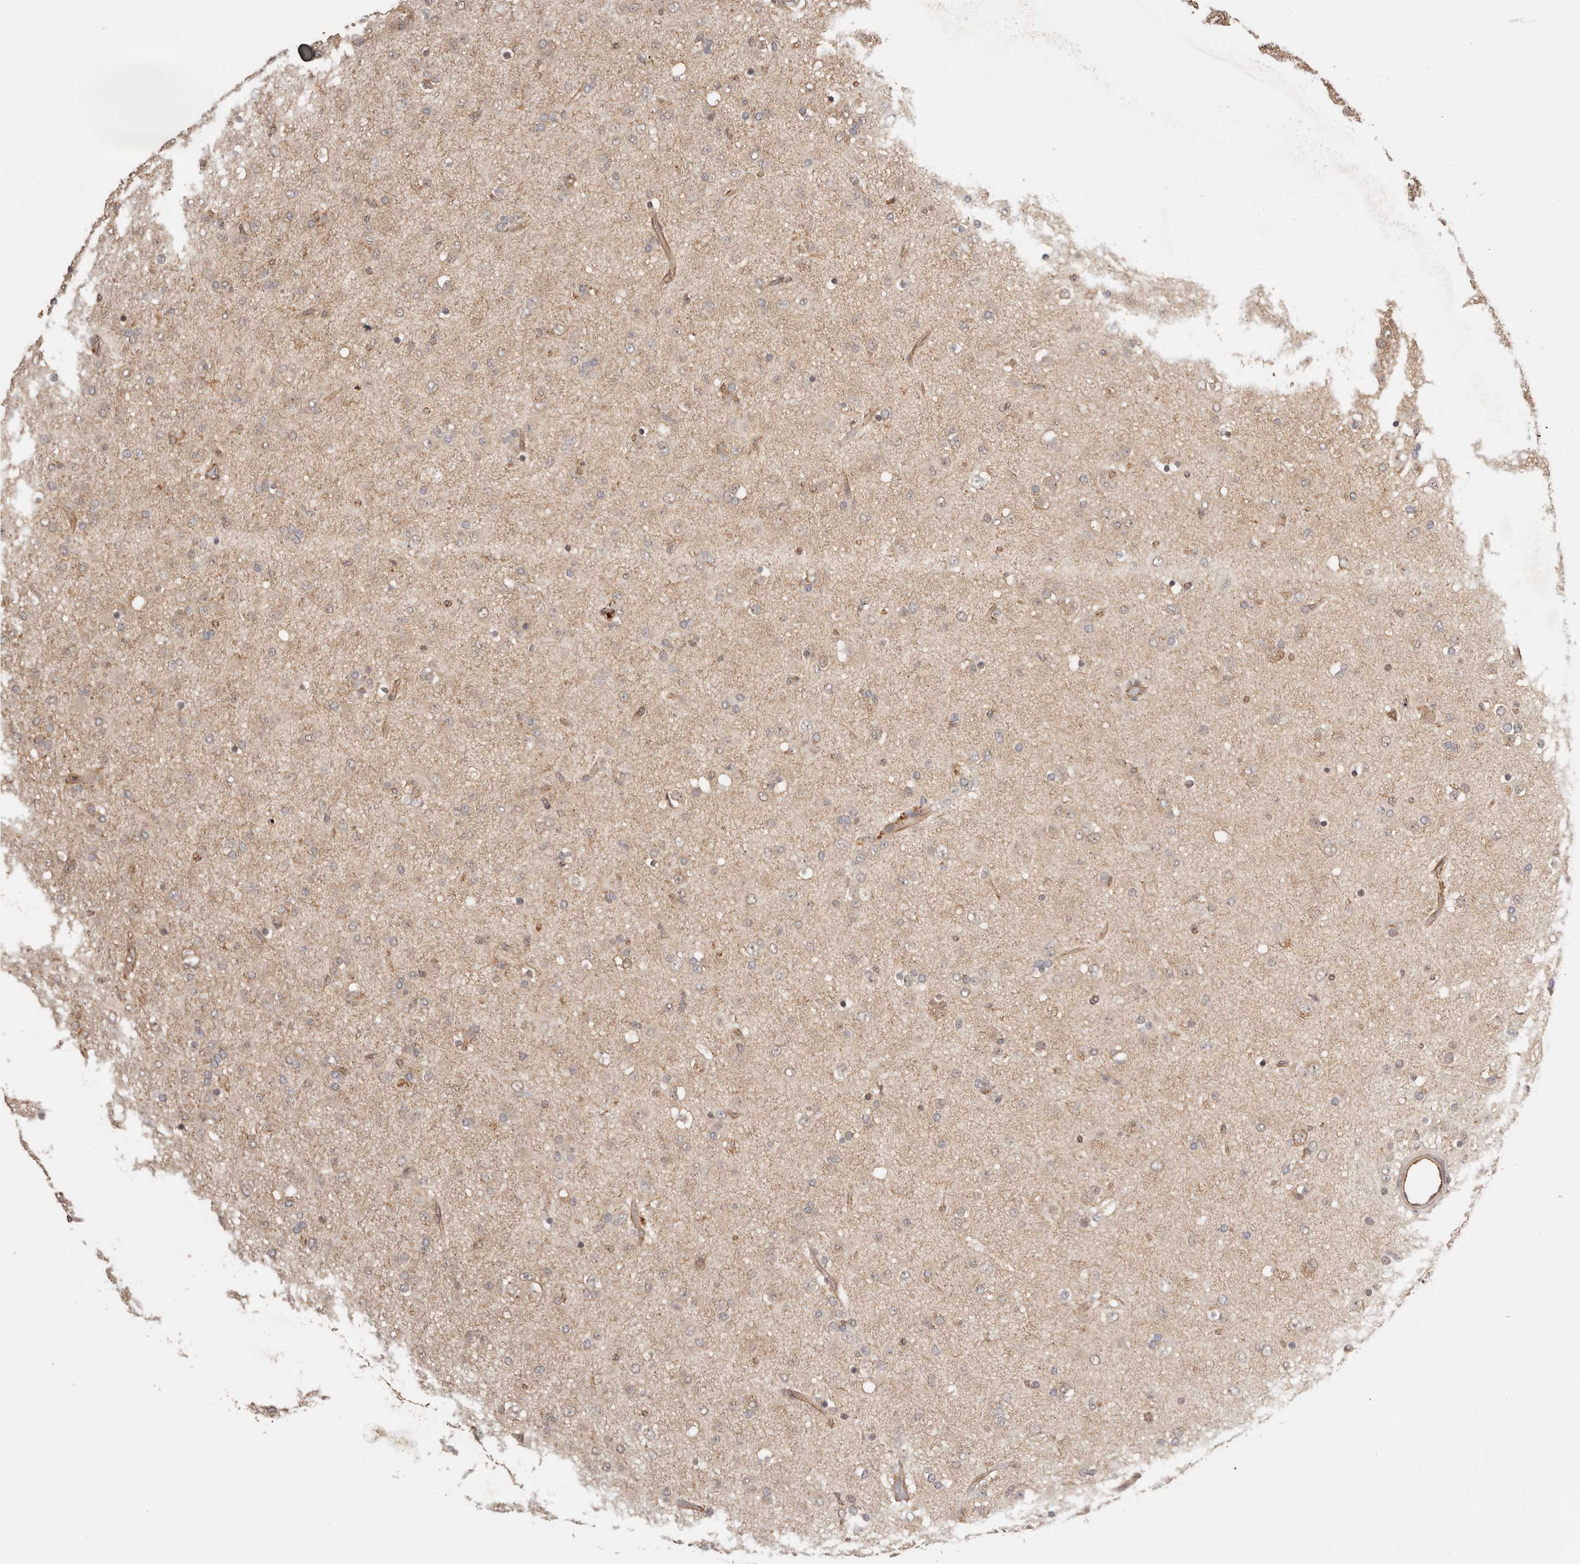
{"staining": {"intensity": "weak", "quantity": "25%-75%", "location": "cytoplasmic/membranous"}, "tissue": "glioma", "cell_type": "Tumor cells", "image_type": "cancer", "snomed": [{"axis": "morphology", "description": "Glioma, malignant, Low grade"}, {"axis": "topography", "description": "Brain"}], "caption": "A histopathology image of malignant glioma (low-grade) stained for a protein displays weak cytoplasmic/membranous brown staining in tumor cells. Ihc stains the protein of interest in brown and the nuclei are stained blue.", "gene": "AFDN", "patient": {"sex": "male", "age": 65}}